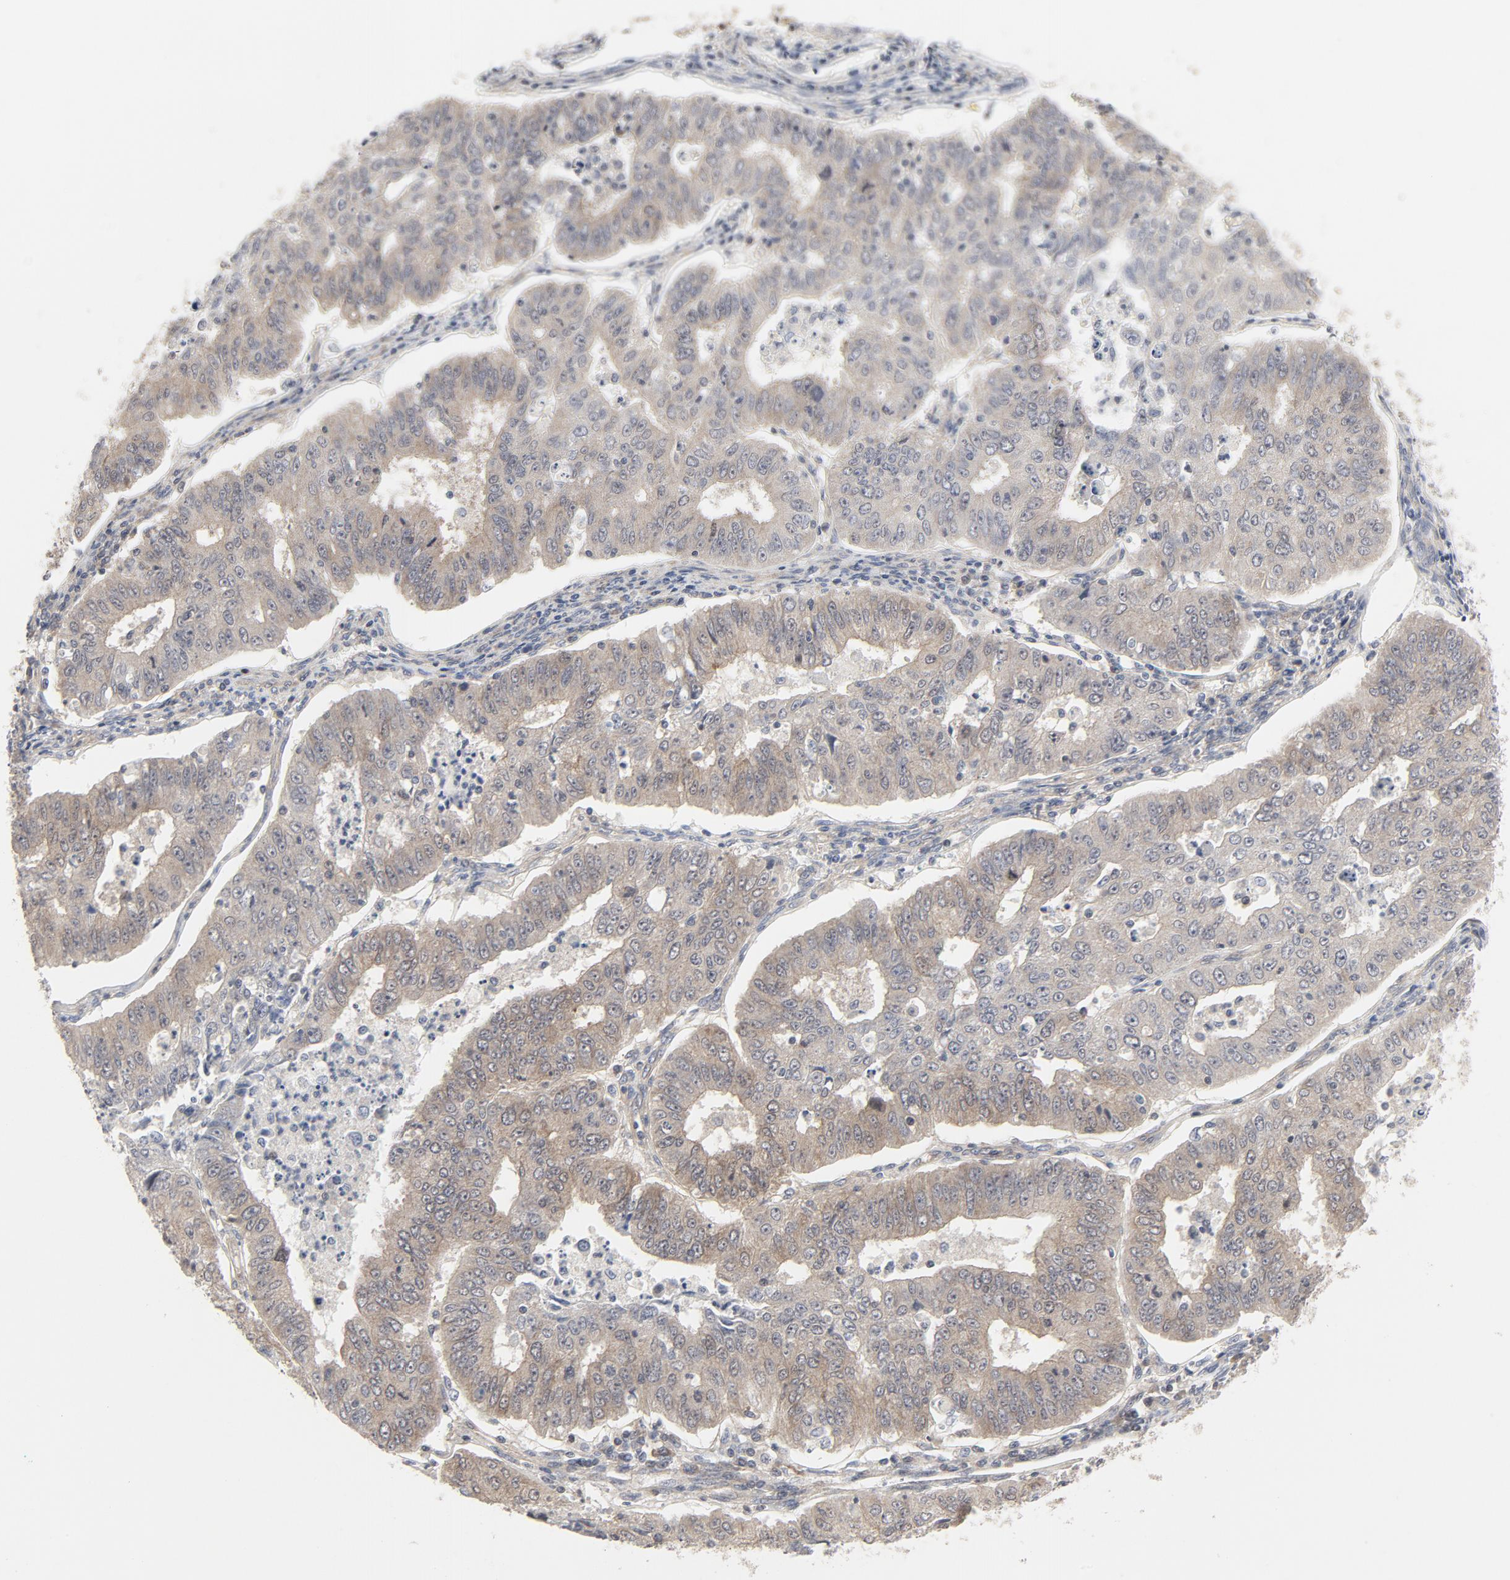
{"staining": {"intensity": "weak", "quantity": "25%-75%", "location": "cytoplasmic/membranous"}, "tissue": "endometrial cancer", "cell_type": "Tumor cells", "image_type": "cancer", "snomed": [{"axis": "morphology", "description": "Adenocarcinoma, NOS"}, {"axis": "topography", "description": "Endometrium"}], "caption": "Protein expression analysis of endometrial cancer reveals weak cytoplasmic/membranous expression in about 25%-75% of tumor cells.", "gene": "MAP2K7", "patient": {"sex": "female", "age": 42}}